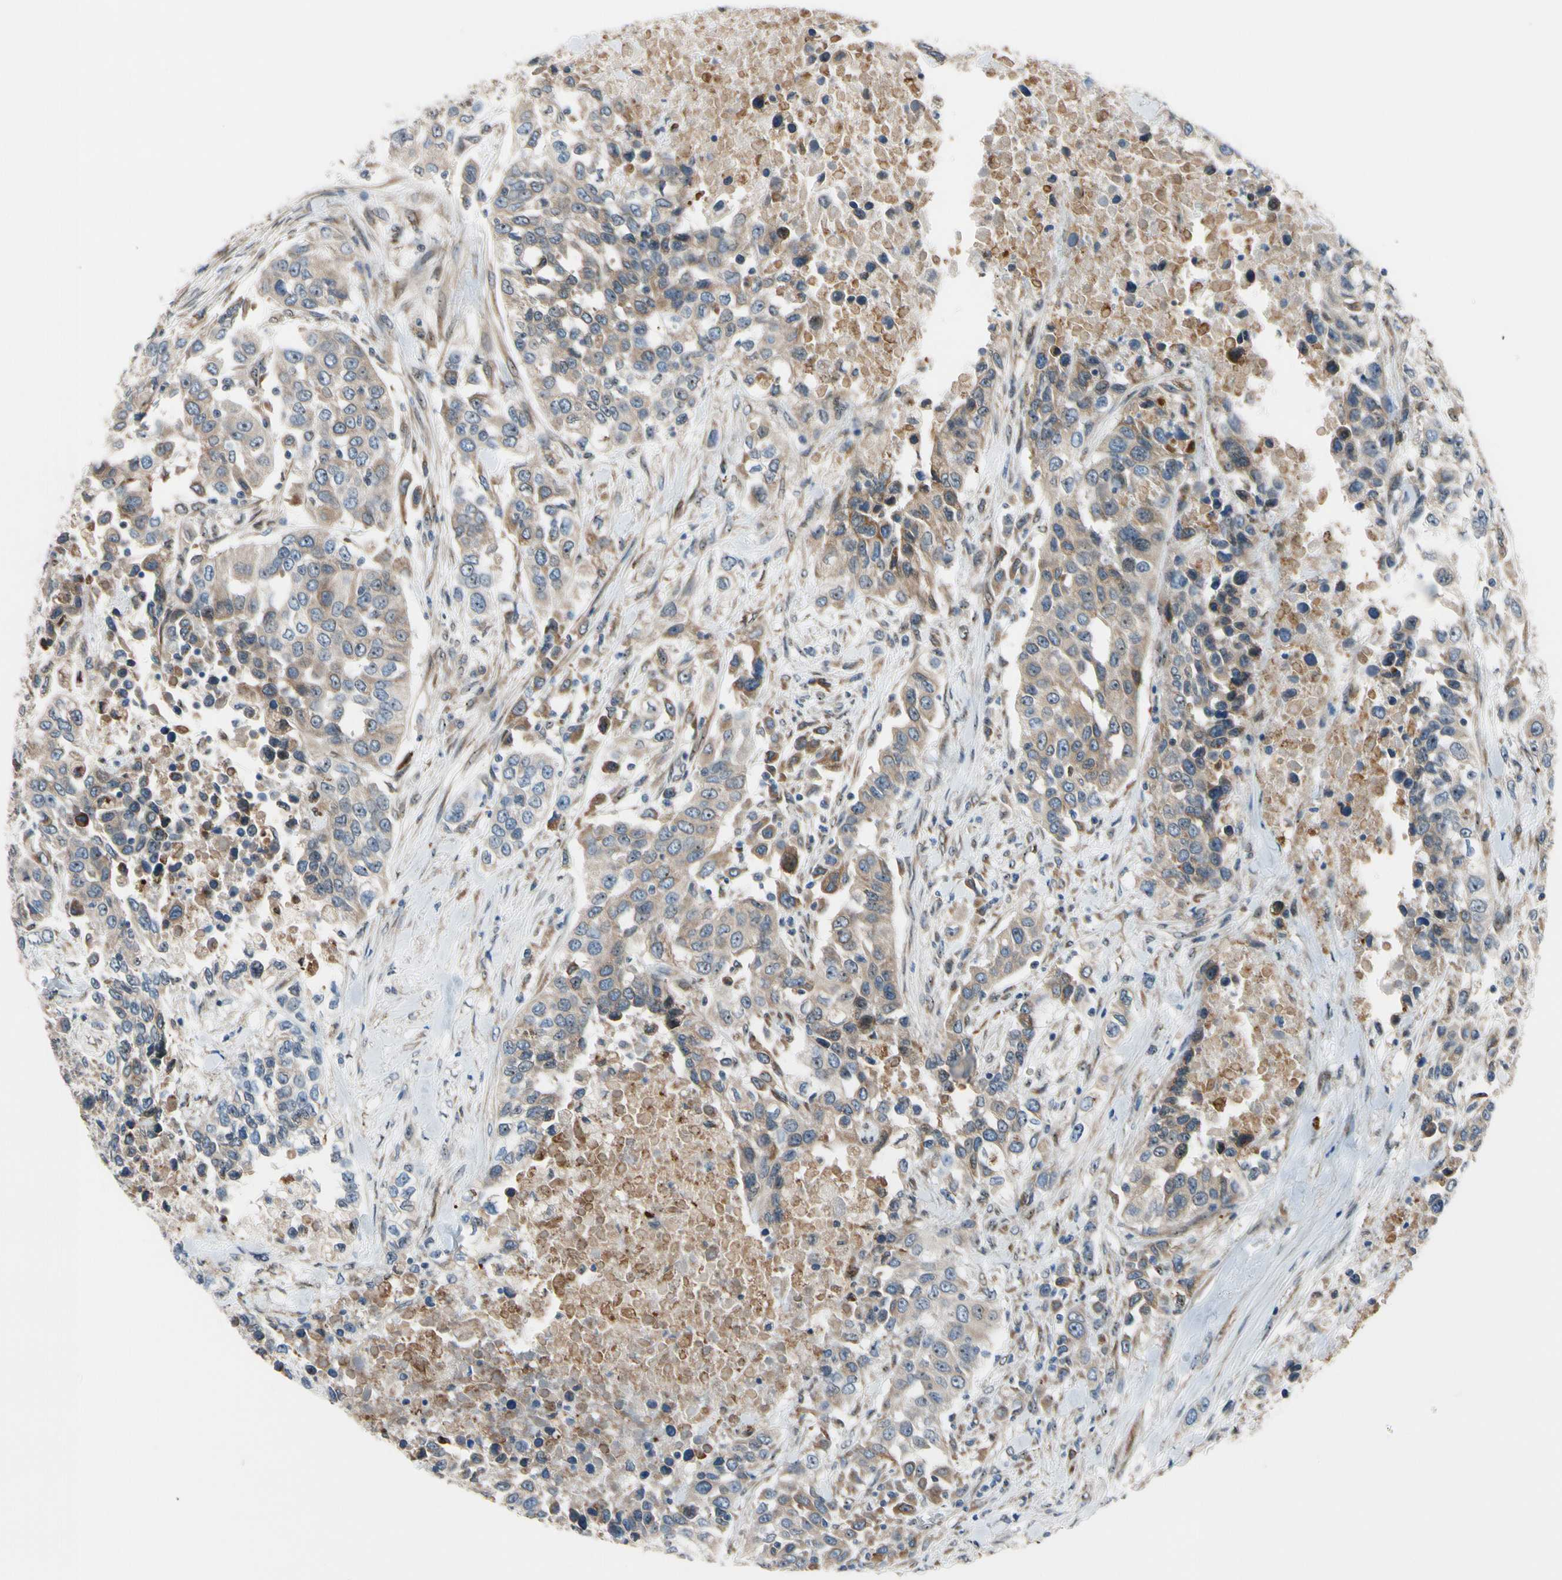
{"staining": {"intensity": "moderate", "quantity": ">75%", "location": "cytoplasmic/membranous"}, "tissue": "urothelial cancer", "cell_type": "Tumor cells", "image_type": "cancer", "snomed": [{"axis": "morphology", "description": "Urothelial carcinoma, High grade"}, {"axis": "topography", "description": "Urinary bladder"}], "caption": "An image of urothelial carcinoma (high-grade) stained for a protein demonstrates moderate cytoplasmic/membranous brown staining in tumor cells.", "gene": "TMED7", "patient": {"sex": "female", "age": 80}}